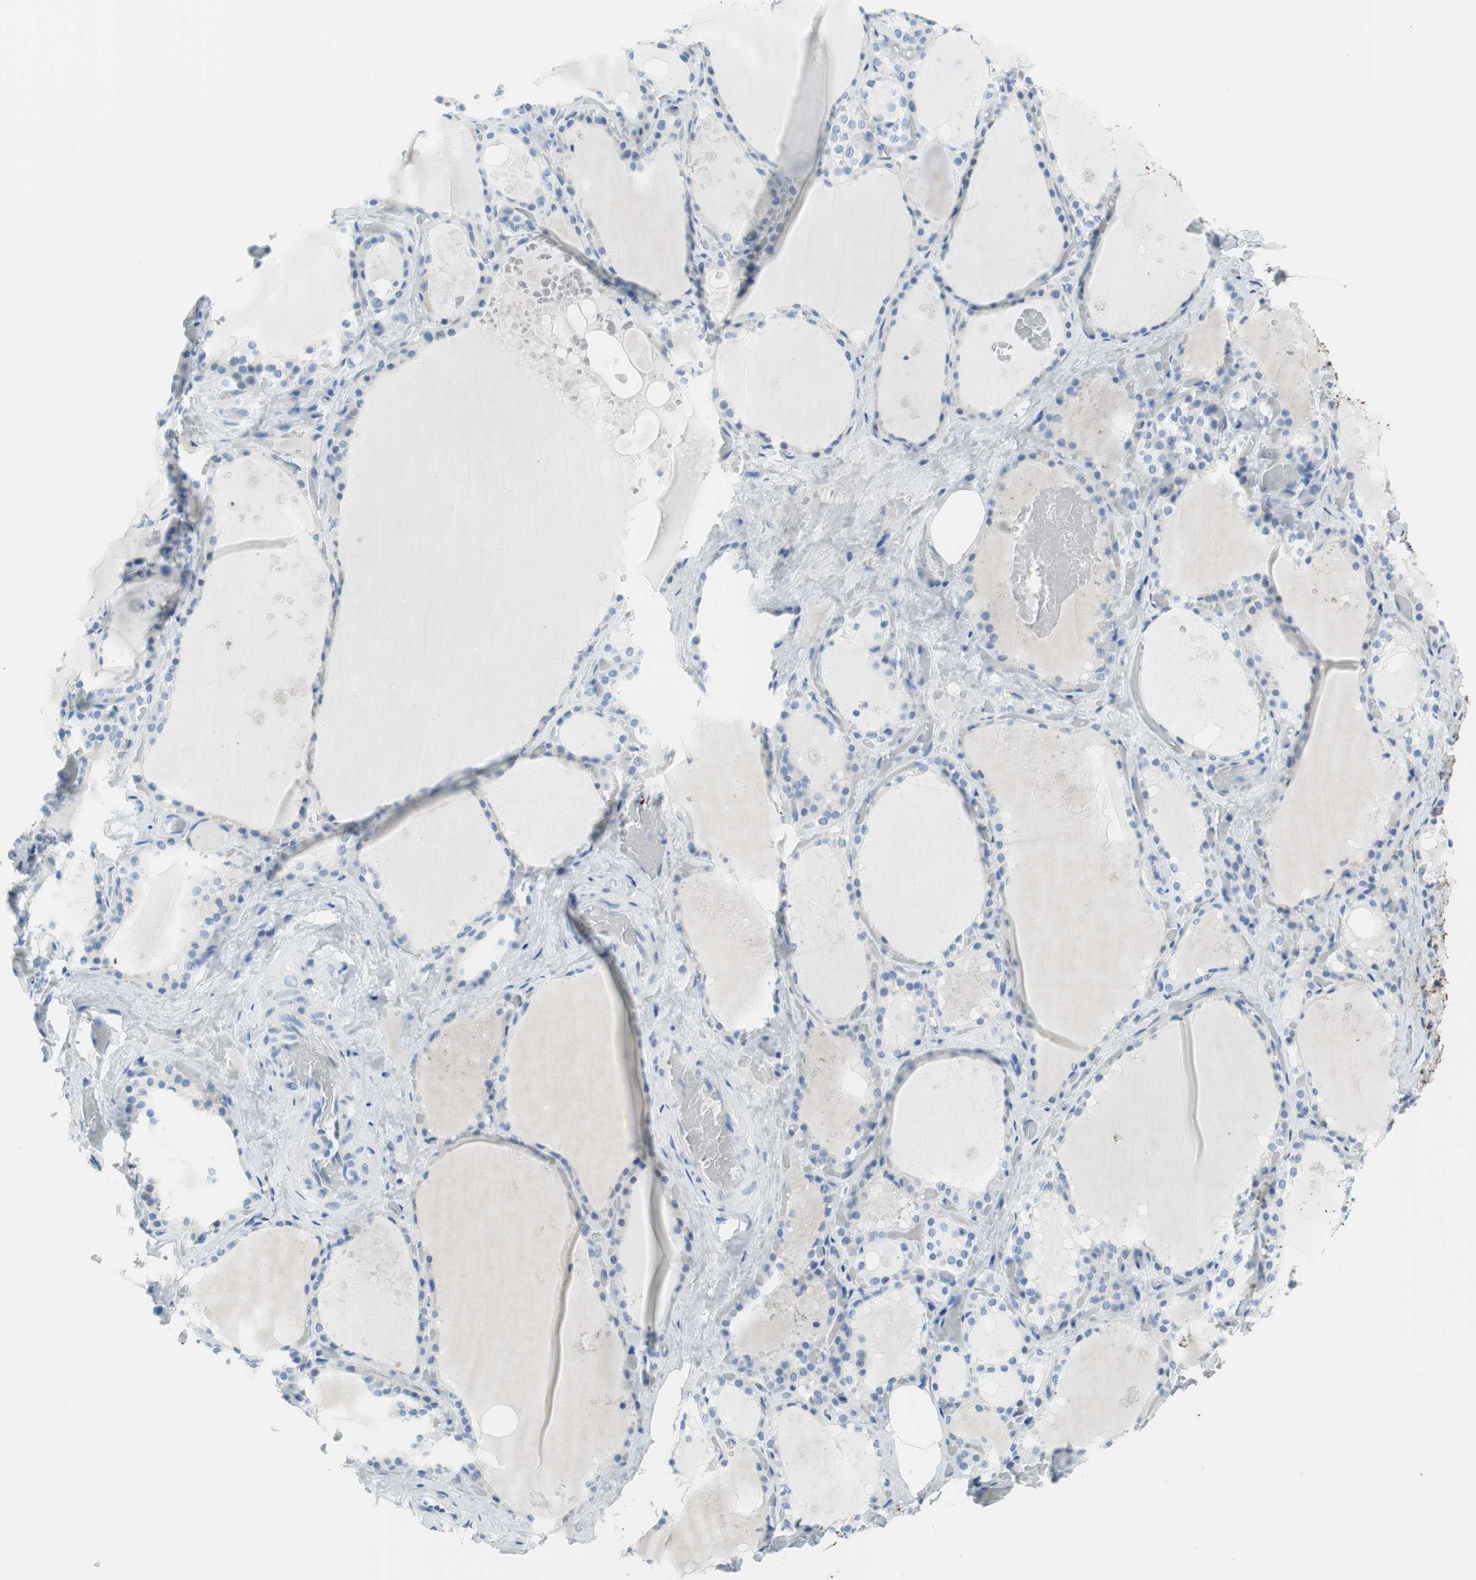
{"staining": {"intensity": "negative", "quantity": "none", "location": "none"}, "tissue": "thyroid gland", "cell_type": "Glandular cells", "image_type": "normal", "snomed": [{"axis": "morphology", "description": "Normal tissue, NOS"}, {"axis": "topography", "description": "Thyroid gland"}], "caption": "Immunohistochemistry (IHC) of unremarkable thyroid gland displays no expression in glandular cells. The staining is performed using DAB brown chromogen with nuclei counter-stained in using hematoxylin.", "gene": "MYH1", "patient": {"sex": "male", "age": 61}}